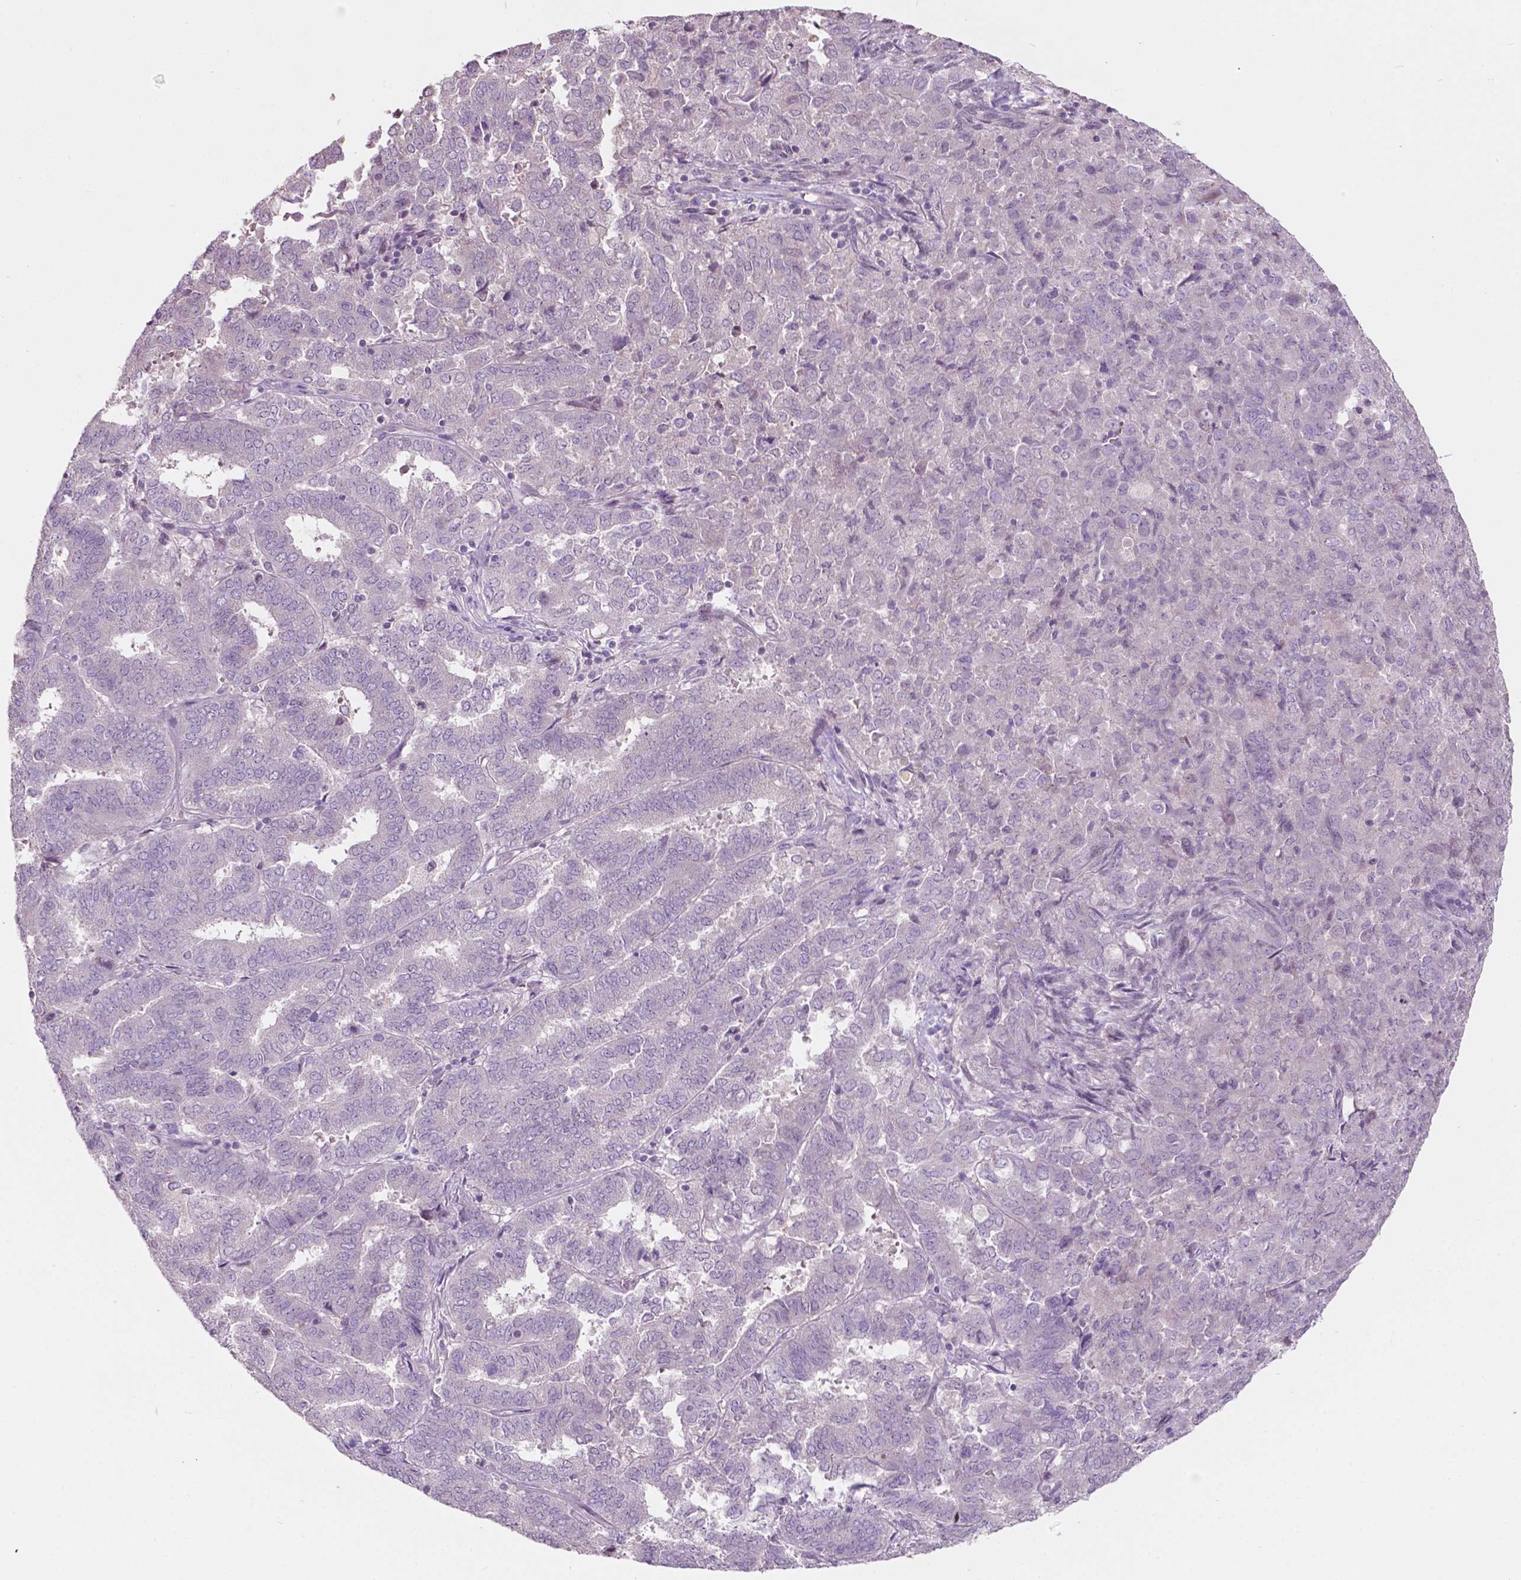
{"staining": {"intensity": "negative", "quantity": "none", "location": "none"}, "tissue": "endometrial cancer", "cell_type": "Tumor cells", "image_type": "cancer", "snomed": [{"axis": "morphology", "description": "Adenocarcinoma, NOS"}, {"axis": "topography", "description": "Endometrium"}], "caption": "There is no significant staining in tumor cells of endometrial adenocarcinoma.", "gene": "TM6SF2", "patient": {"sex": "female", "age": 72}}